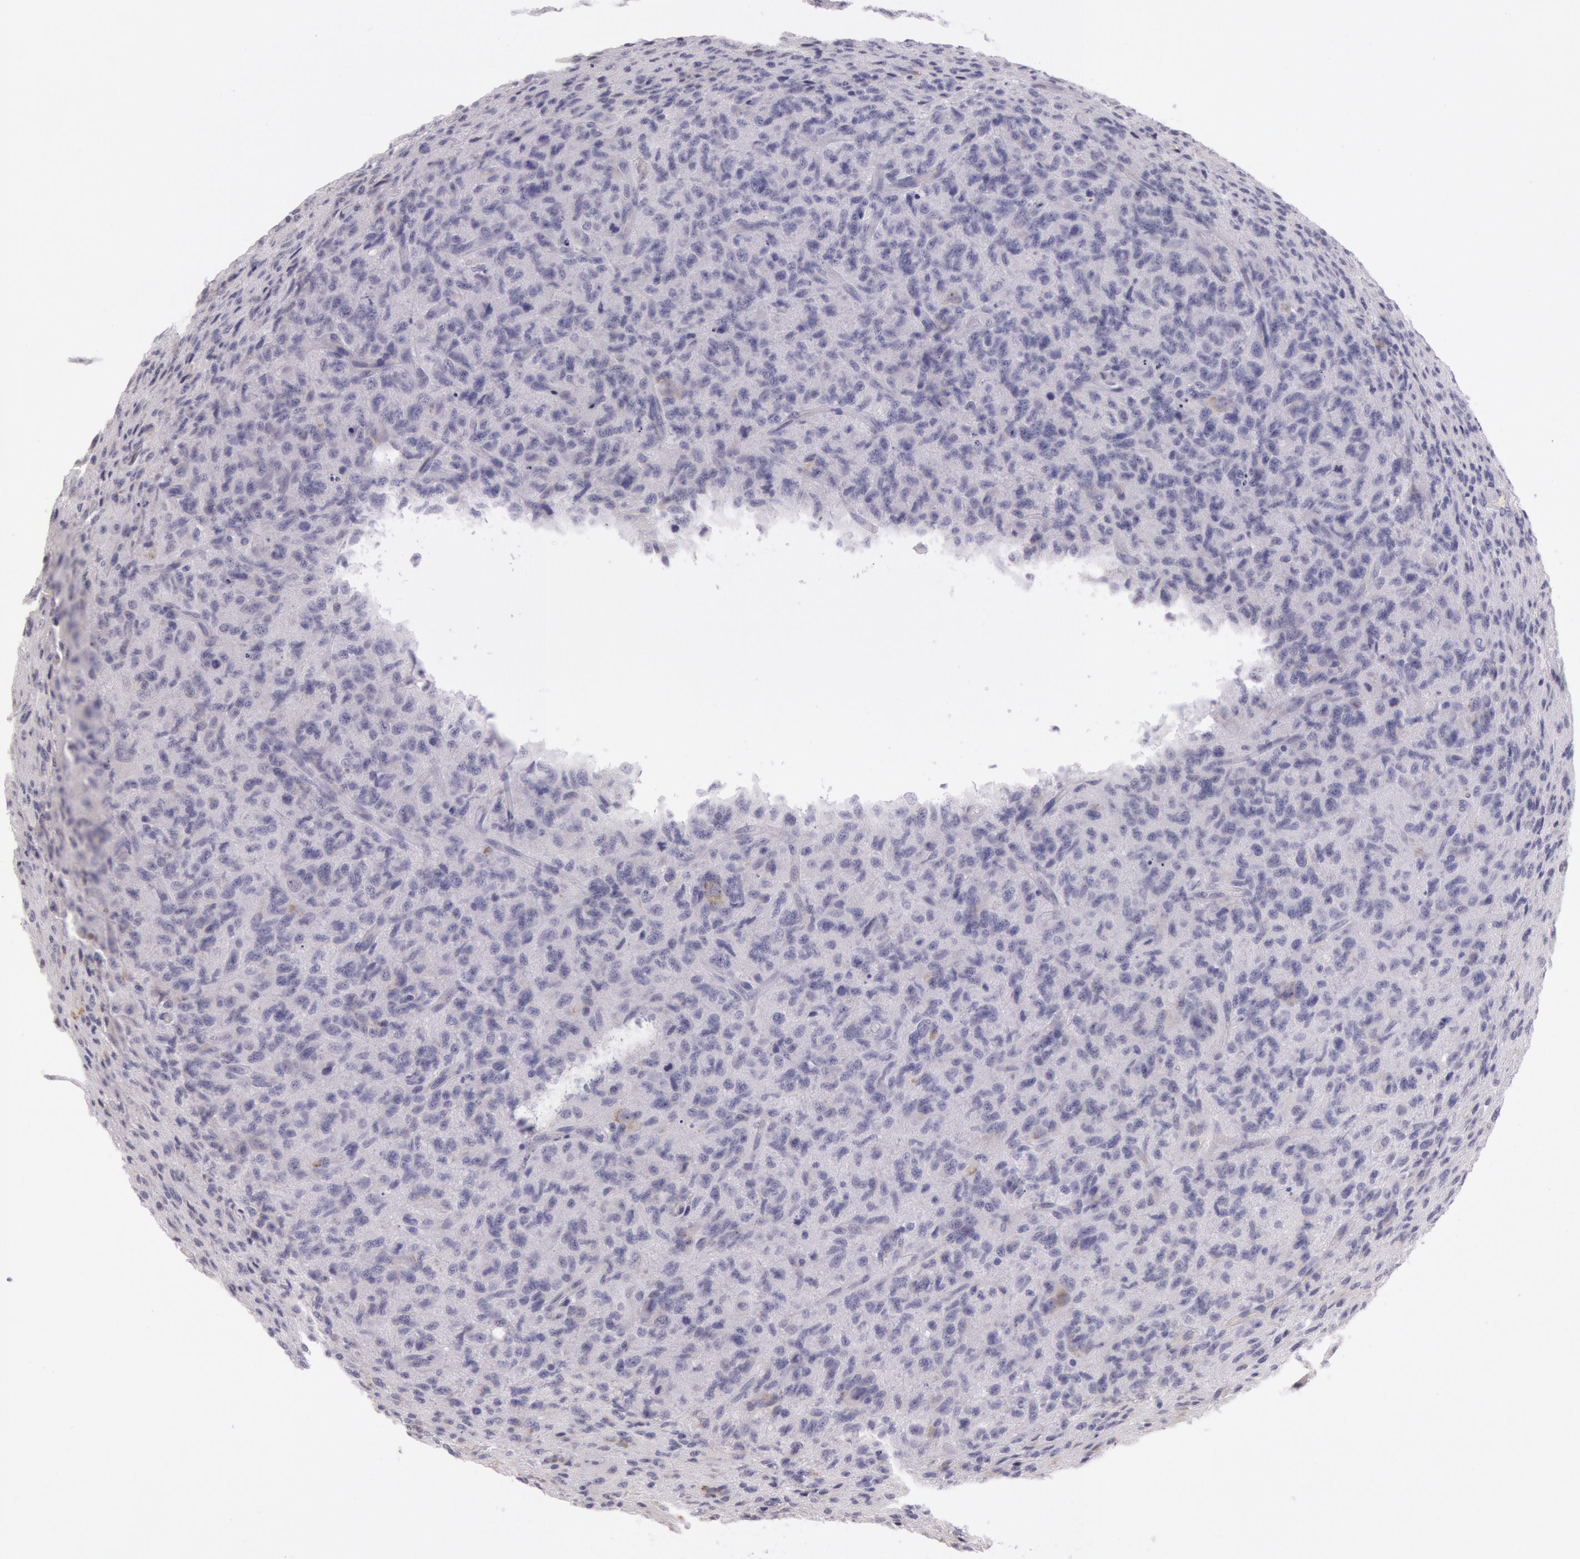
{"staining": {"intensity": "weak", "quantity": "<25%", "location": "cytoplasmic/membranous"}, "tissue": "glioma", "cell_type": "Tumor cells", "image_type": "cancer", "snomed": [{"axis": "morphology", "description": "Glioma, malignant, High grade"}, {"axis": "topography", "description": "Brain"}], "caption": "Histopathology image shows no protein positivity in tumor cells of glioma tissue.", "gene": "CIDEB", "patient": {"sex": "male", "age": 36}}